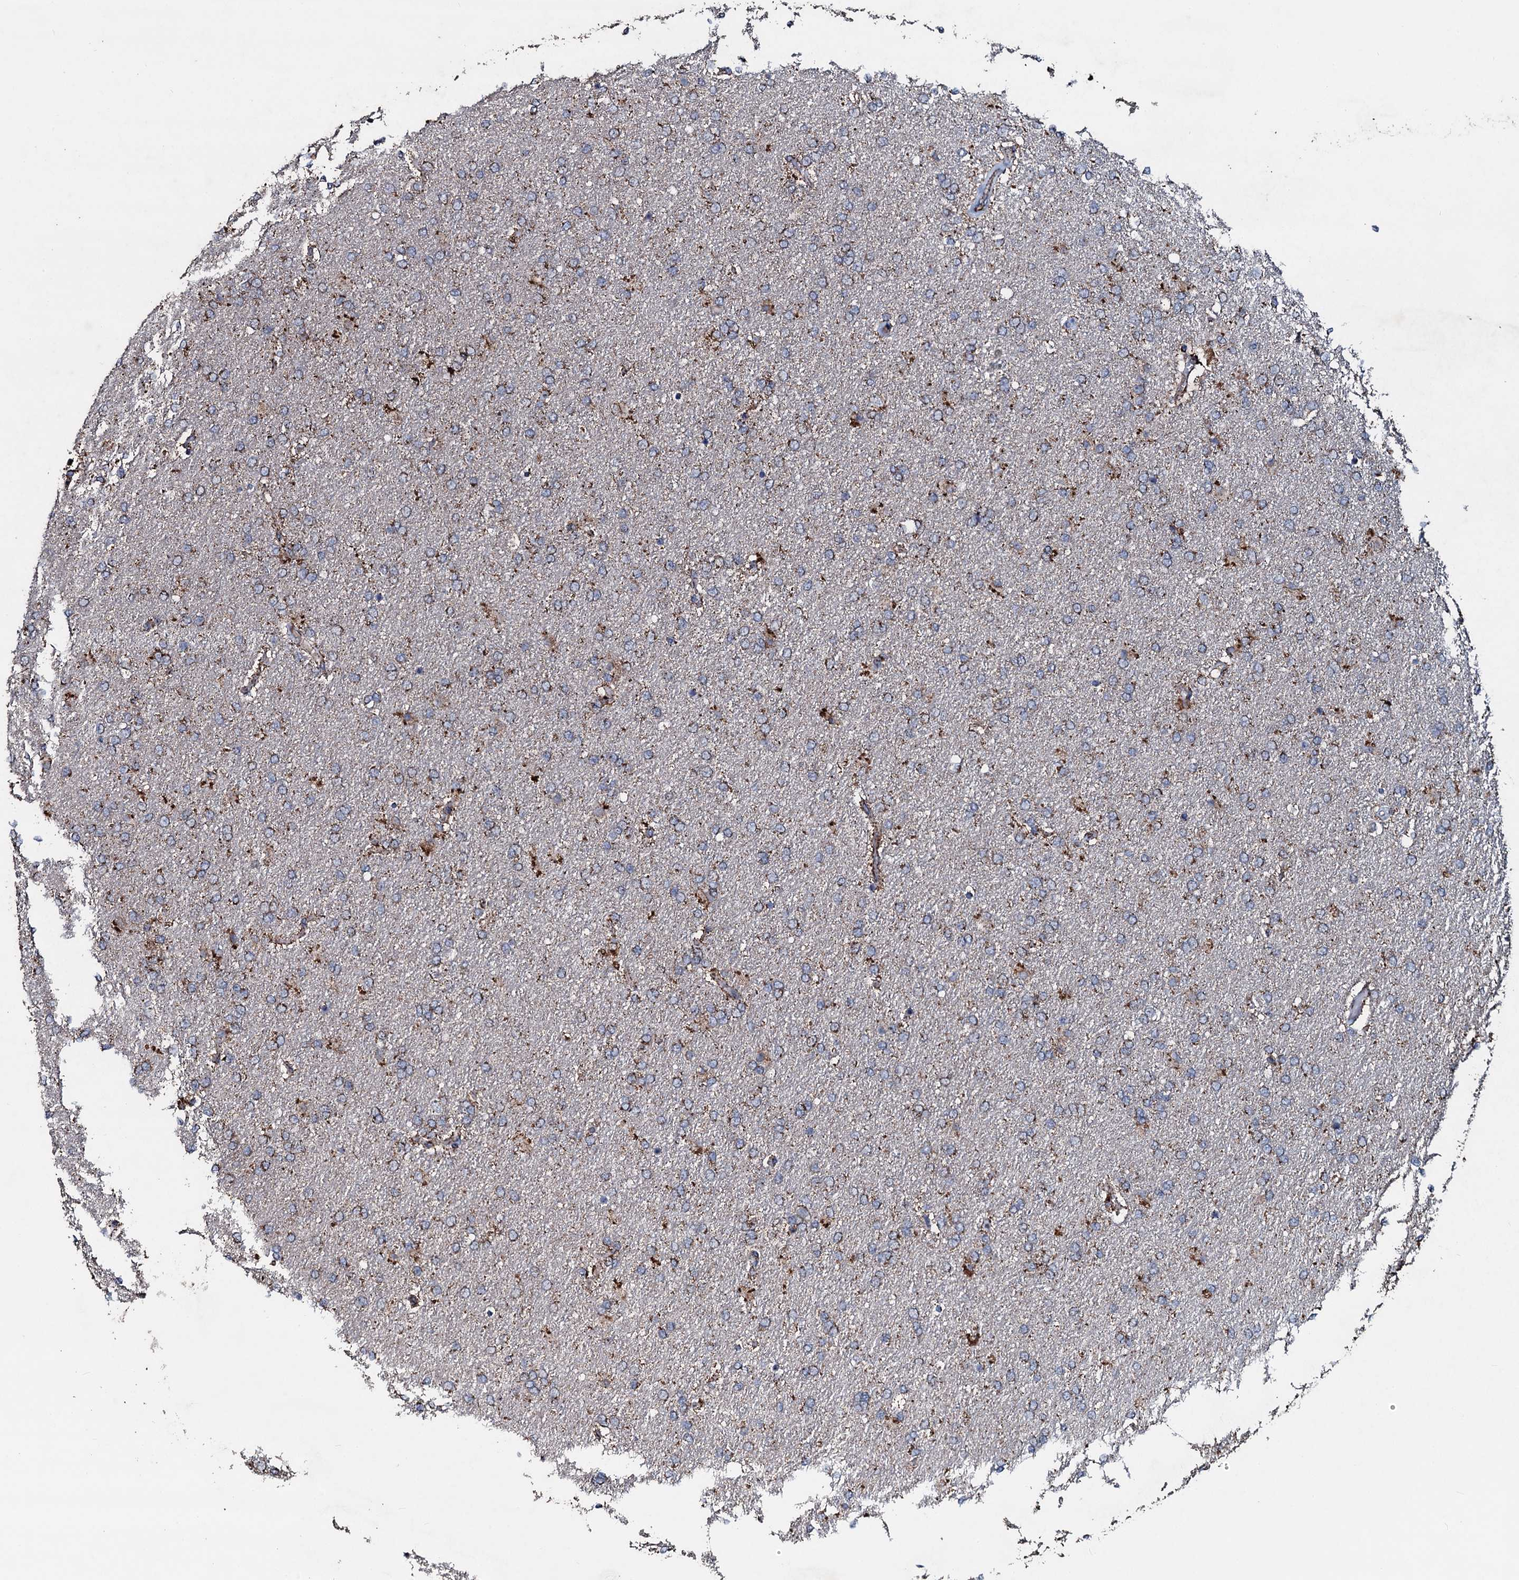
{"staining": {"intensity": "weak", "quantity": "25%-75%", "location": "cytoplasmic/membranous"}, "tissue": "glioma", "cell_type": "Tumor cells", "image_type": "cancer", "snomed": [{"axis": "morphology", "description": "Glioma, malignant, High grade"}, {"axis": "topography", "description": "Brain"}], "caption": "Malignant high-grade glioma stained with DAB IHC shows low levels of weak cytoplasmic/membranous staining in approximately 25%-75% of tumor cells.", "gene": "DYNC2I2", "patient": {"sex": "male", "age": 72}}